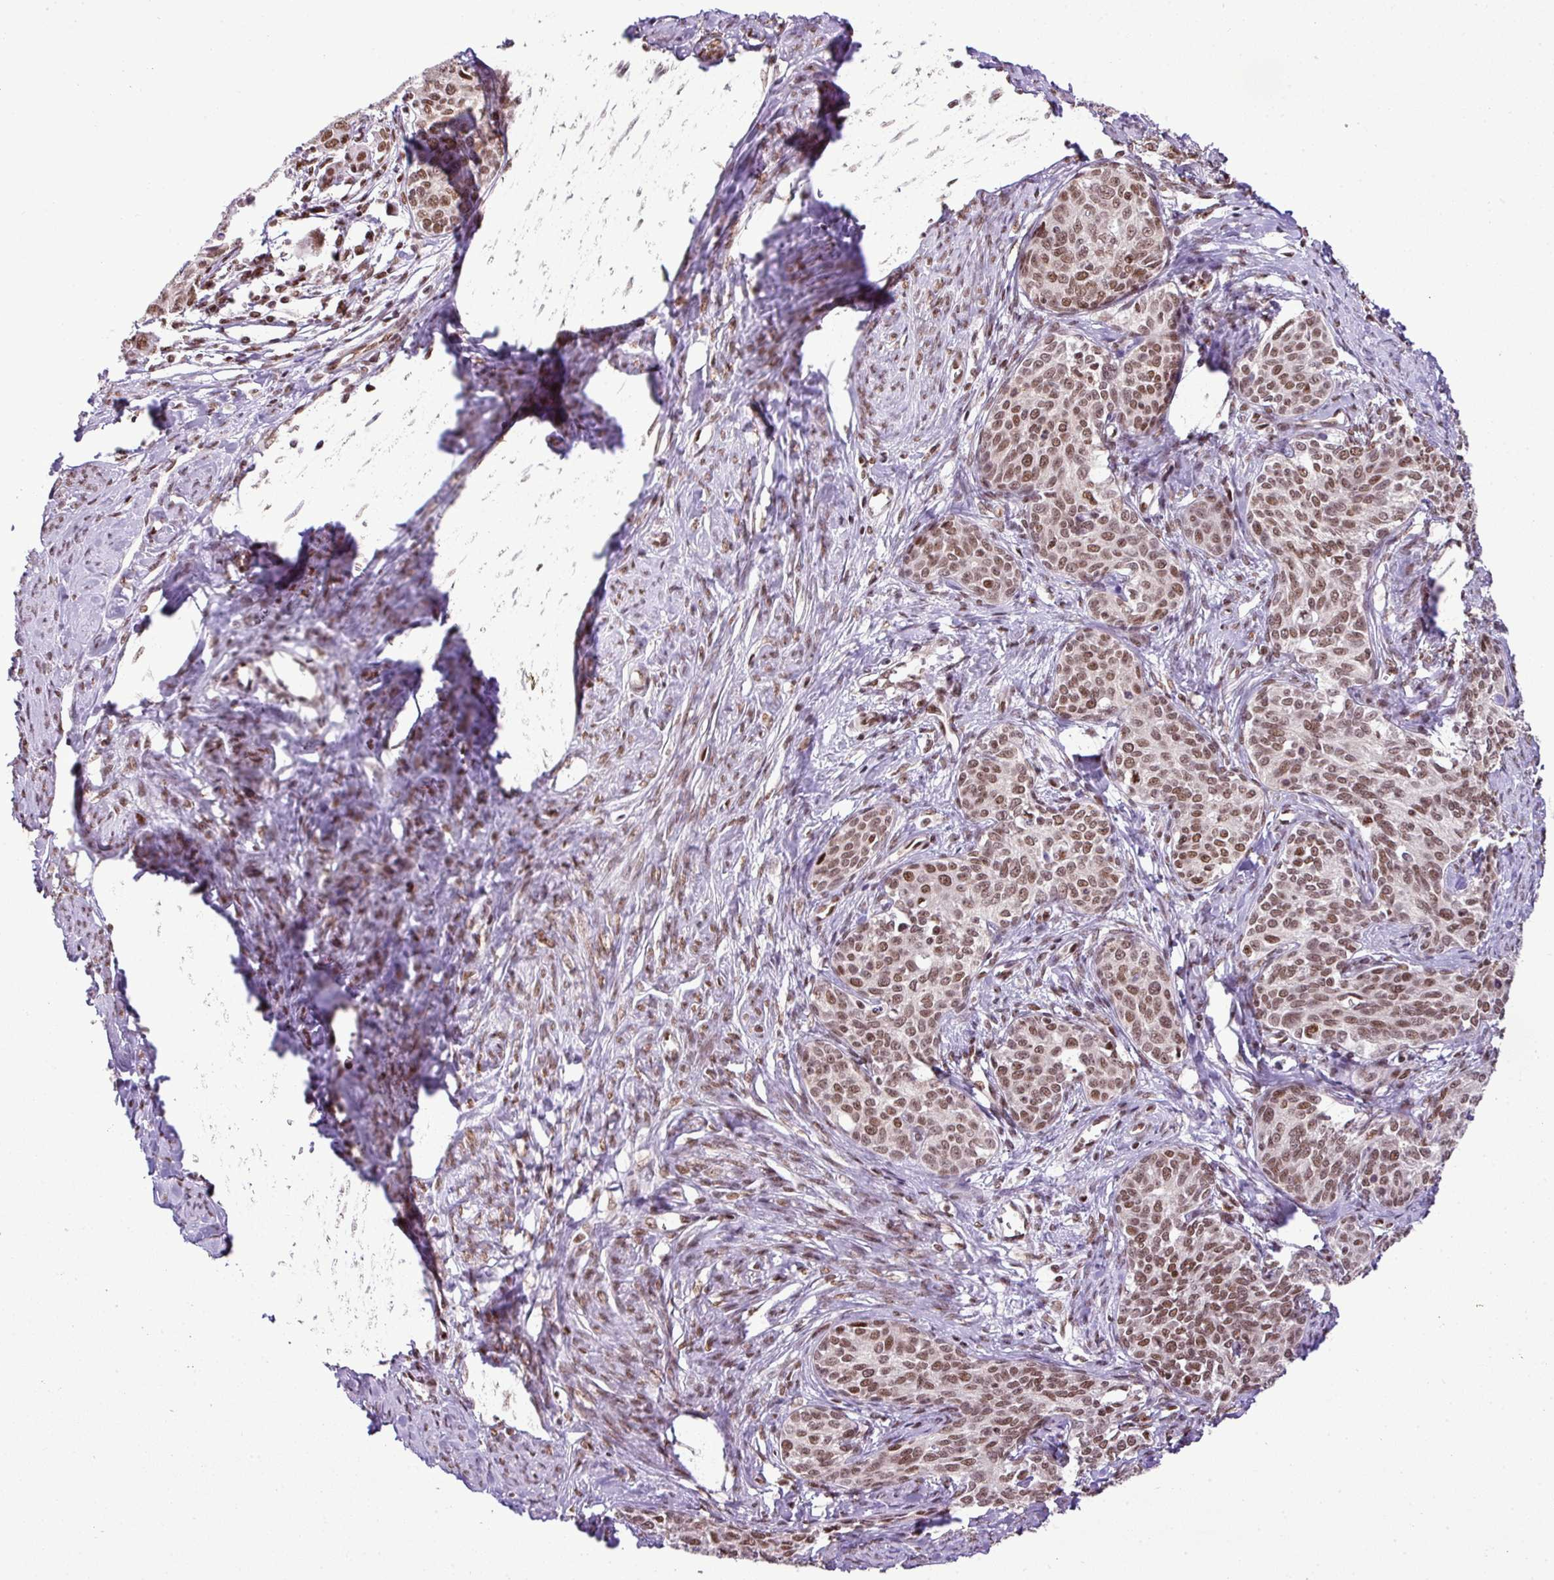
{"staining": {"intensity": "moderate", "quantity": ">75%", "location": "nuclear"}, "tissue": "cervical cancer", "cell_type": "Tumor cells", "image_type": "cancer", "snomed": [{"axis": "morphology", "description": "Squamous cell carcinoma, NOS"}, {"axis": "morphology", "description": "Adenocarcinoma, NOS"}, {"axis": "topography", "description": "Cervix"}], "caption": "About >75% of tumor cells in human squamous cell carcinoma (cervical) display moderate nuclear protein positivity as visualized by brown immunohistochemical staining.", "gene": "PGAP4", "patient": {"sex": "female", "age": 52}}